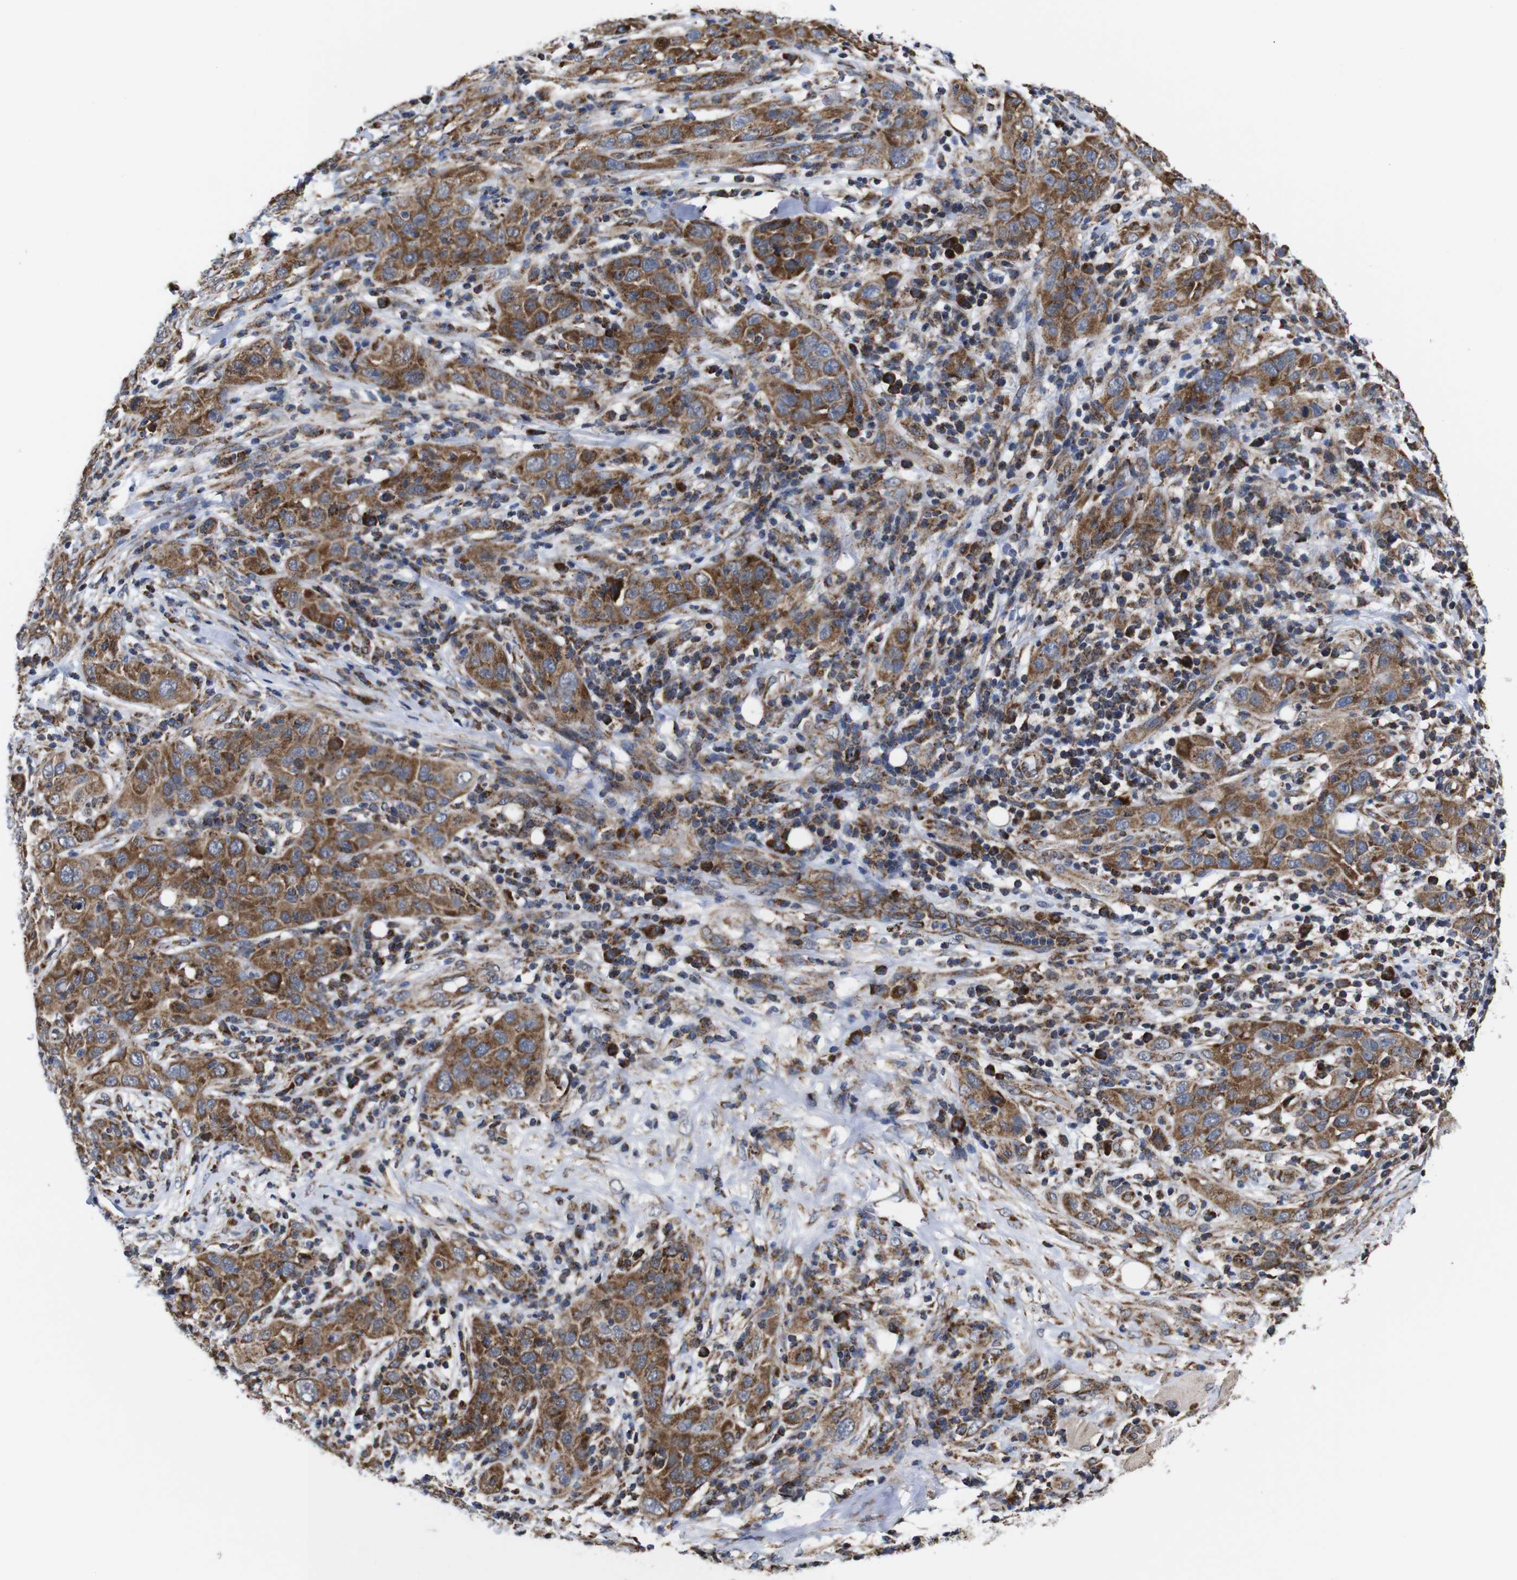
{"staining": {"intensity": "strong", "quantity": ">75%", "location": "cytoplasmic/membranous"}, "tissue": "skin cancer", "cell_type": "Tumor cells", "image_type": "cancer", "snomed": [{"axis": "morphology", "description": "Squamous cell carcinoma, NOS"}, {"axis": "topography", "description": "Skin"}], "caption": "Immunohistochemistry (IHC) (DAB (3,3'-diaminobenzidine)) staining of human skin cancer (squamous cell carcinoma) shows strong cytoplasmic/membranous protein positivity in about >75% of tumor cells. (IHC, brightfield microscopy, high magnification).", "gene": "C17orf80", "patient": {"sex": "female", "age": 88}}